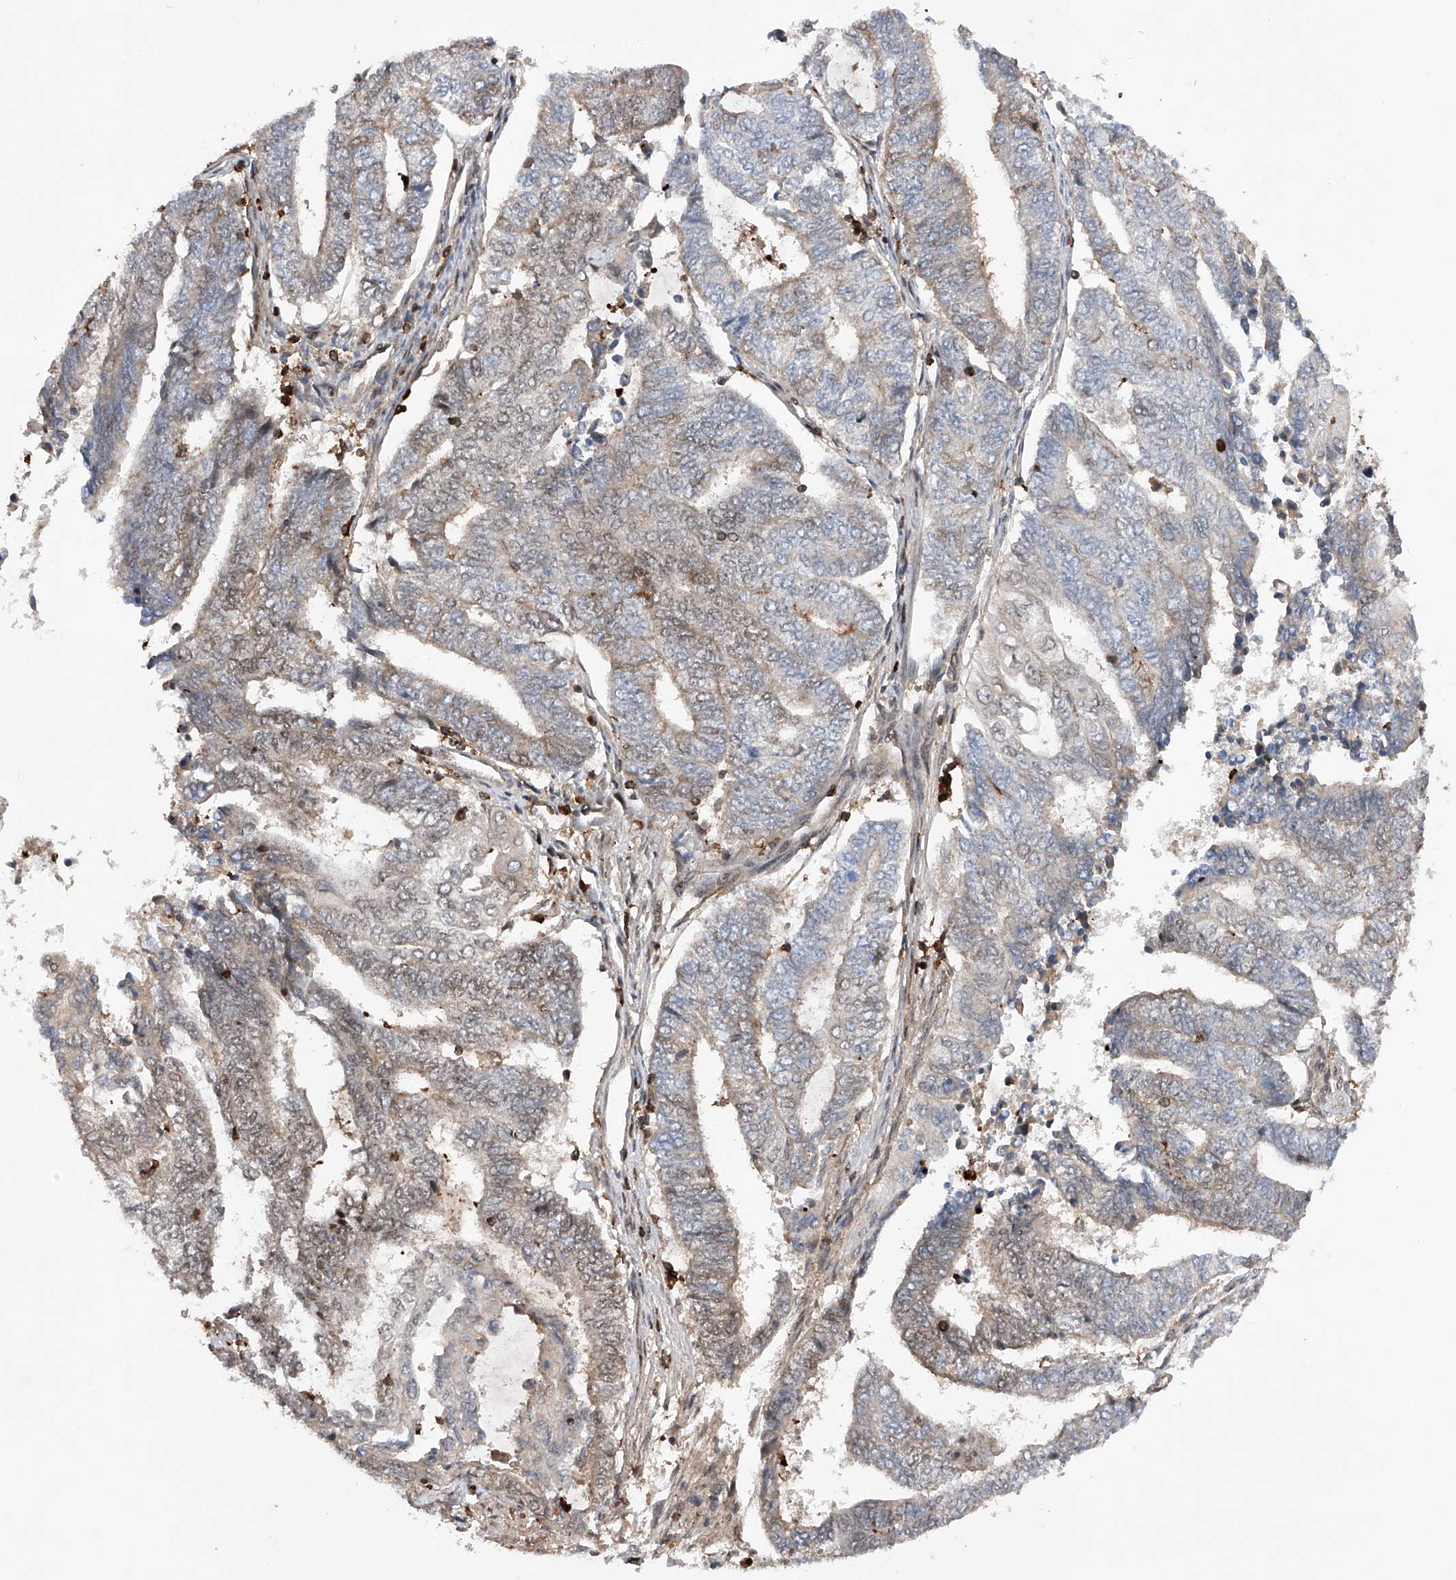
{"staining": {"intensity": "weak", "quantity": "<25%", "location": "cytoplasmic/membranous"}, "tissue": "endometrial cancer", "cell_type": "Tumor cells", "image_type": "cancer", "snomed": [{"axis": "morphology", "description": "Adenocarcinoma, NOS"}, {"axis": "topography", "description": "Uterus"}, {"axis": "topography", "description": "Endometrium"}], "caption": "Tumor cells show no significant protein expression in endometrial cancer (adenocarcinoma). (Brightfield microscopy of DAB immunohistochemistry (IHC) at high magnification).", "gene": "ZNF280D", "patient": {"sex": "female", "age": 70}}